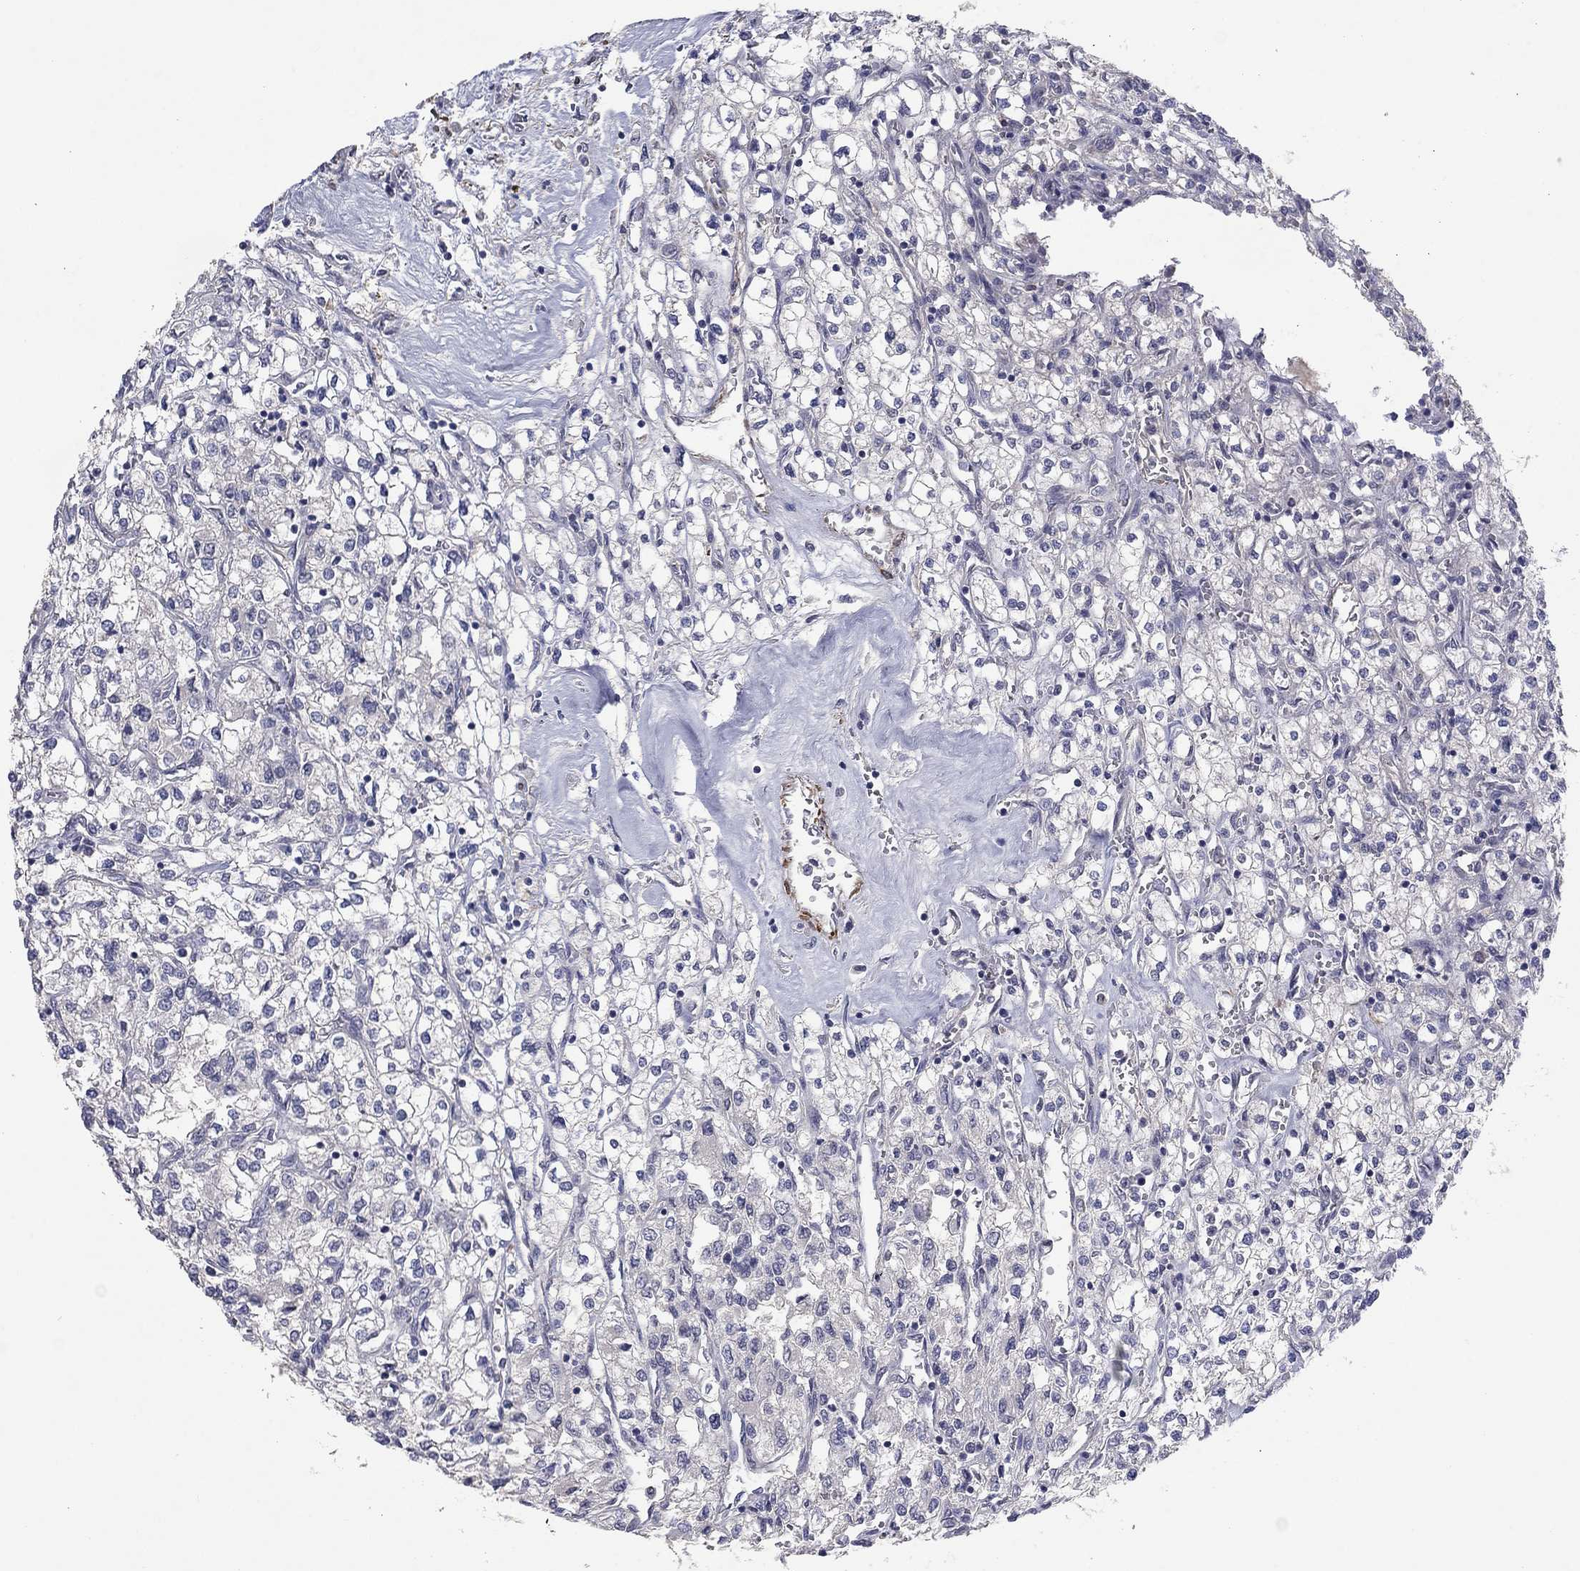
{"staining": {"intensity": "negative", "quantity": "none", "location": "none"}, "tissue": "renal cancer", "cell_type": "Tumor cells", "image_type": "cancer", "snomed": [{"axis": "morphology", "description": "Adenocarcinoma, NOS"}, {"axis": "topography", "description": "Kidney"}], "caption": "Immunohistochemical staining of adenocarcinoma (renal) demonstrates no significant expression in tumor cells.", "gene": "IP6K3", "patient": {"sex": "male", "age": 80}}